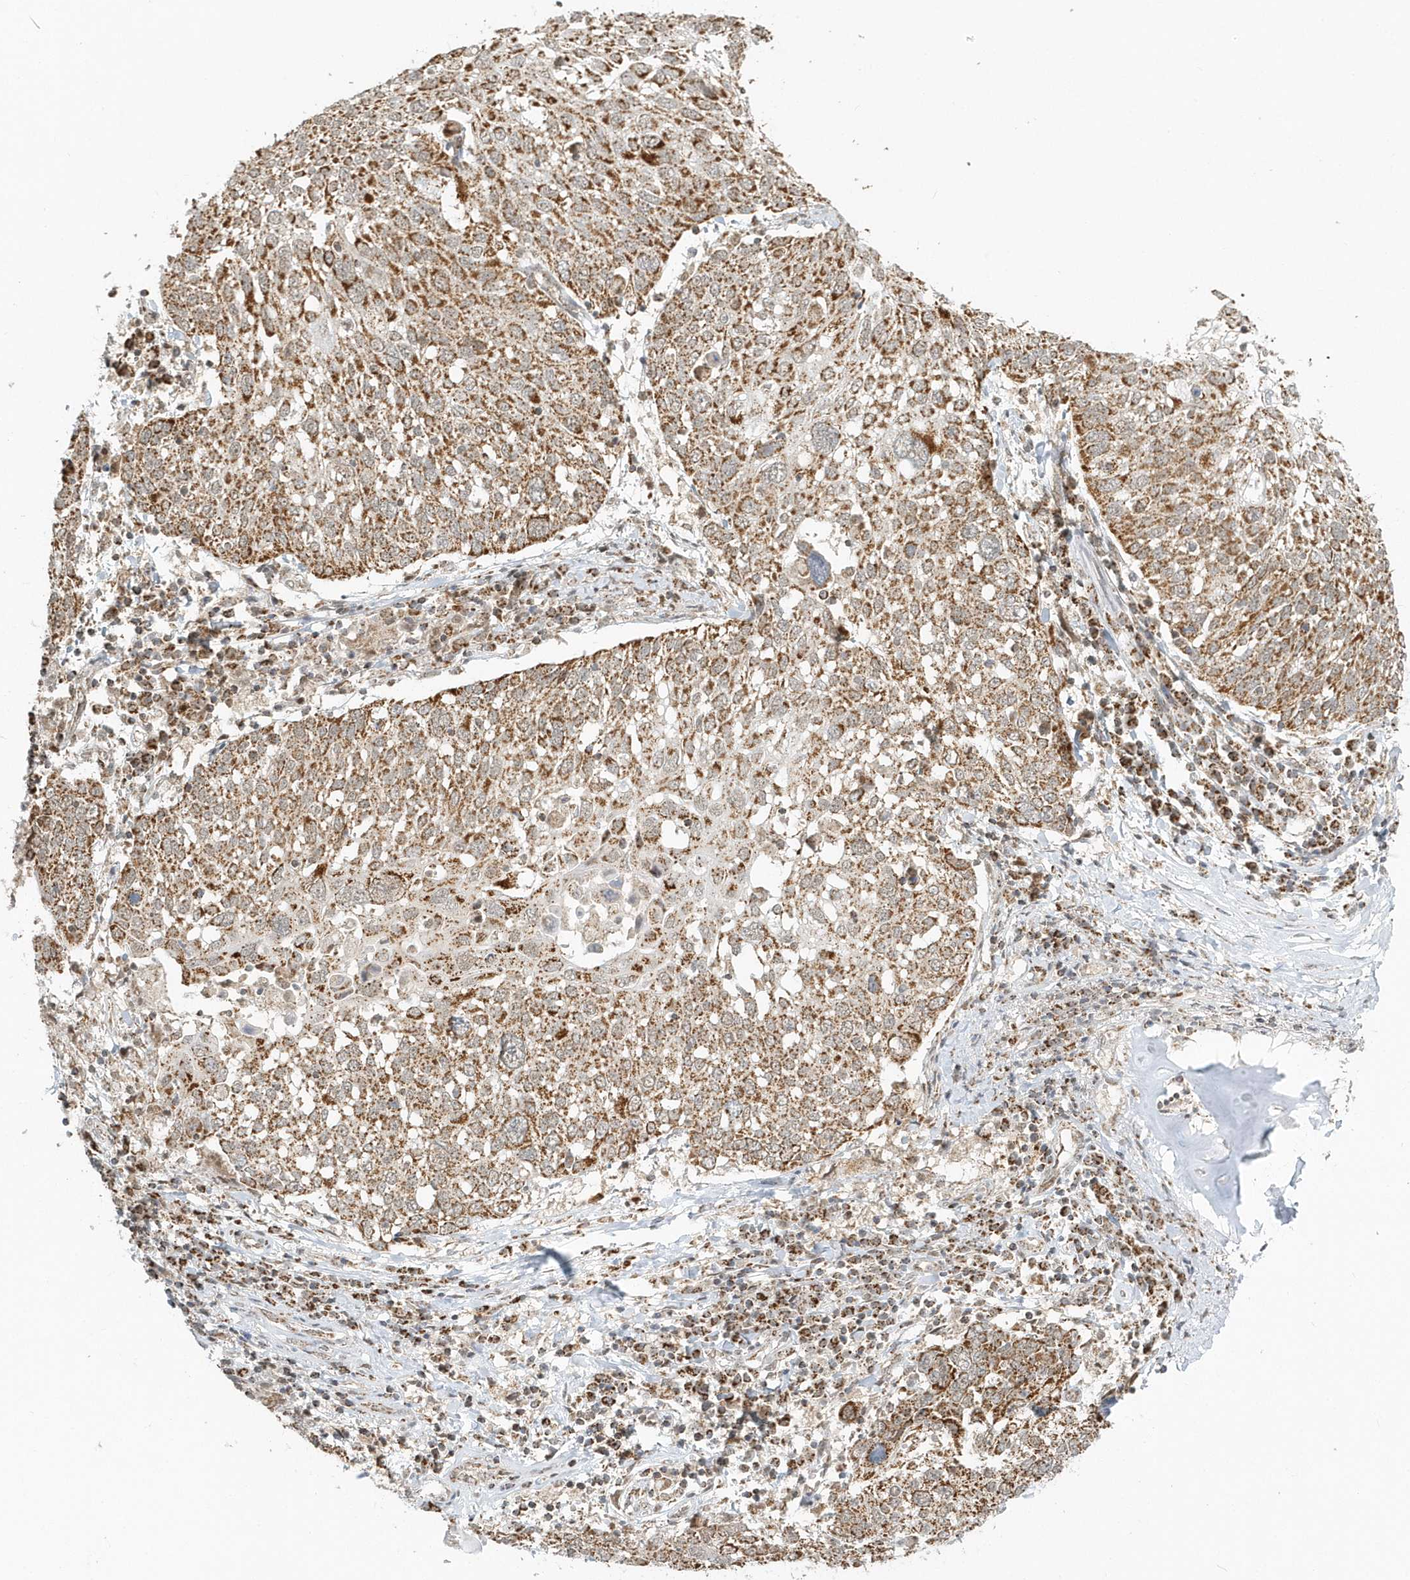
{"staining": {"intensity": "strong", "quantity": ">75%", "location": "cytoplasmic/membranous"}, "tissue": "lung cancer", "cell_type": "Tumor cells", "image_type": "cancer", "snomed": [{"axis": "morphology", "description": "Squamous cell carcinoma, NOS"}, {"axis": "topography", "description": "Lung"}], "caption": "Immunohistochemistry (IHC) photomicrograph of neoplastic tissue: squamous cell carcinoma (lung) stained using IHC demonstrates high levels of strong protein expression localized specifically in the cytoplasmic/membranous of tumor cells, appearing as a cytoplasmic/membranous brown color.", "gene": "PSMD6", "patient": {"sex": "male", "age": 65}}